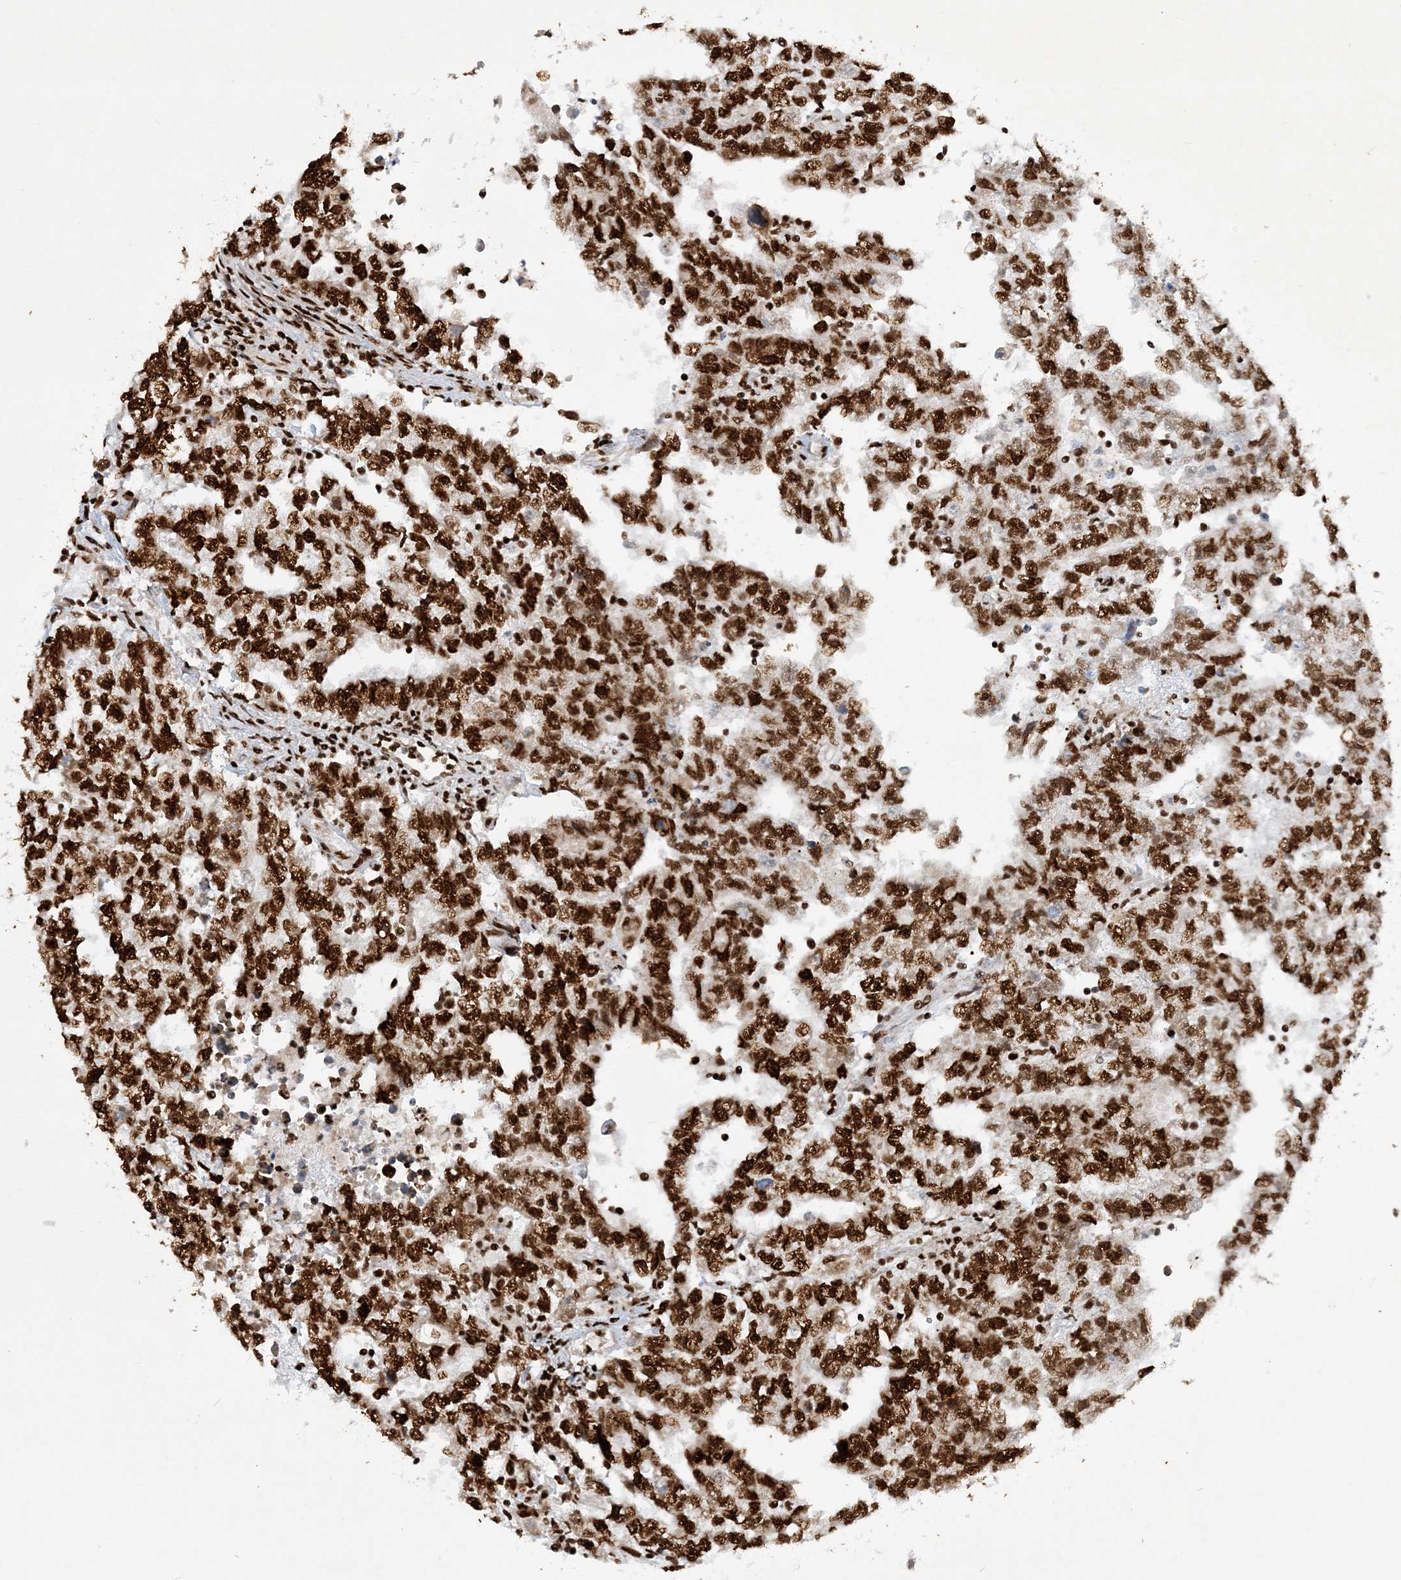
{"staining": {"intensity": "strong", "quantity": ">75%", "location": "nuclear"}, "tissue": "testis cancer", "cell_type": "Tumor cells", "image_type": "cancer", "snomed": [{"axis": "morphology", "description": "Carcinoma, Embryonal, NOS"}, {"axis": "topography", "description": "Testis"}], "caption": "DAB immunohistochemical staining of testis cancer demonstrates strong nuclear protein positivity in about >75% of tumor cells.", "gene": "DELE1", "patient": {"sex": "male", "age": 25}}